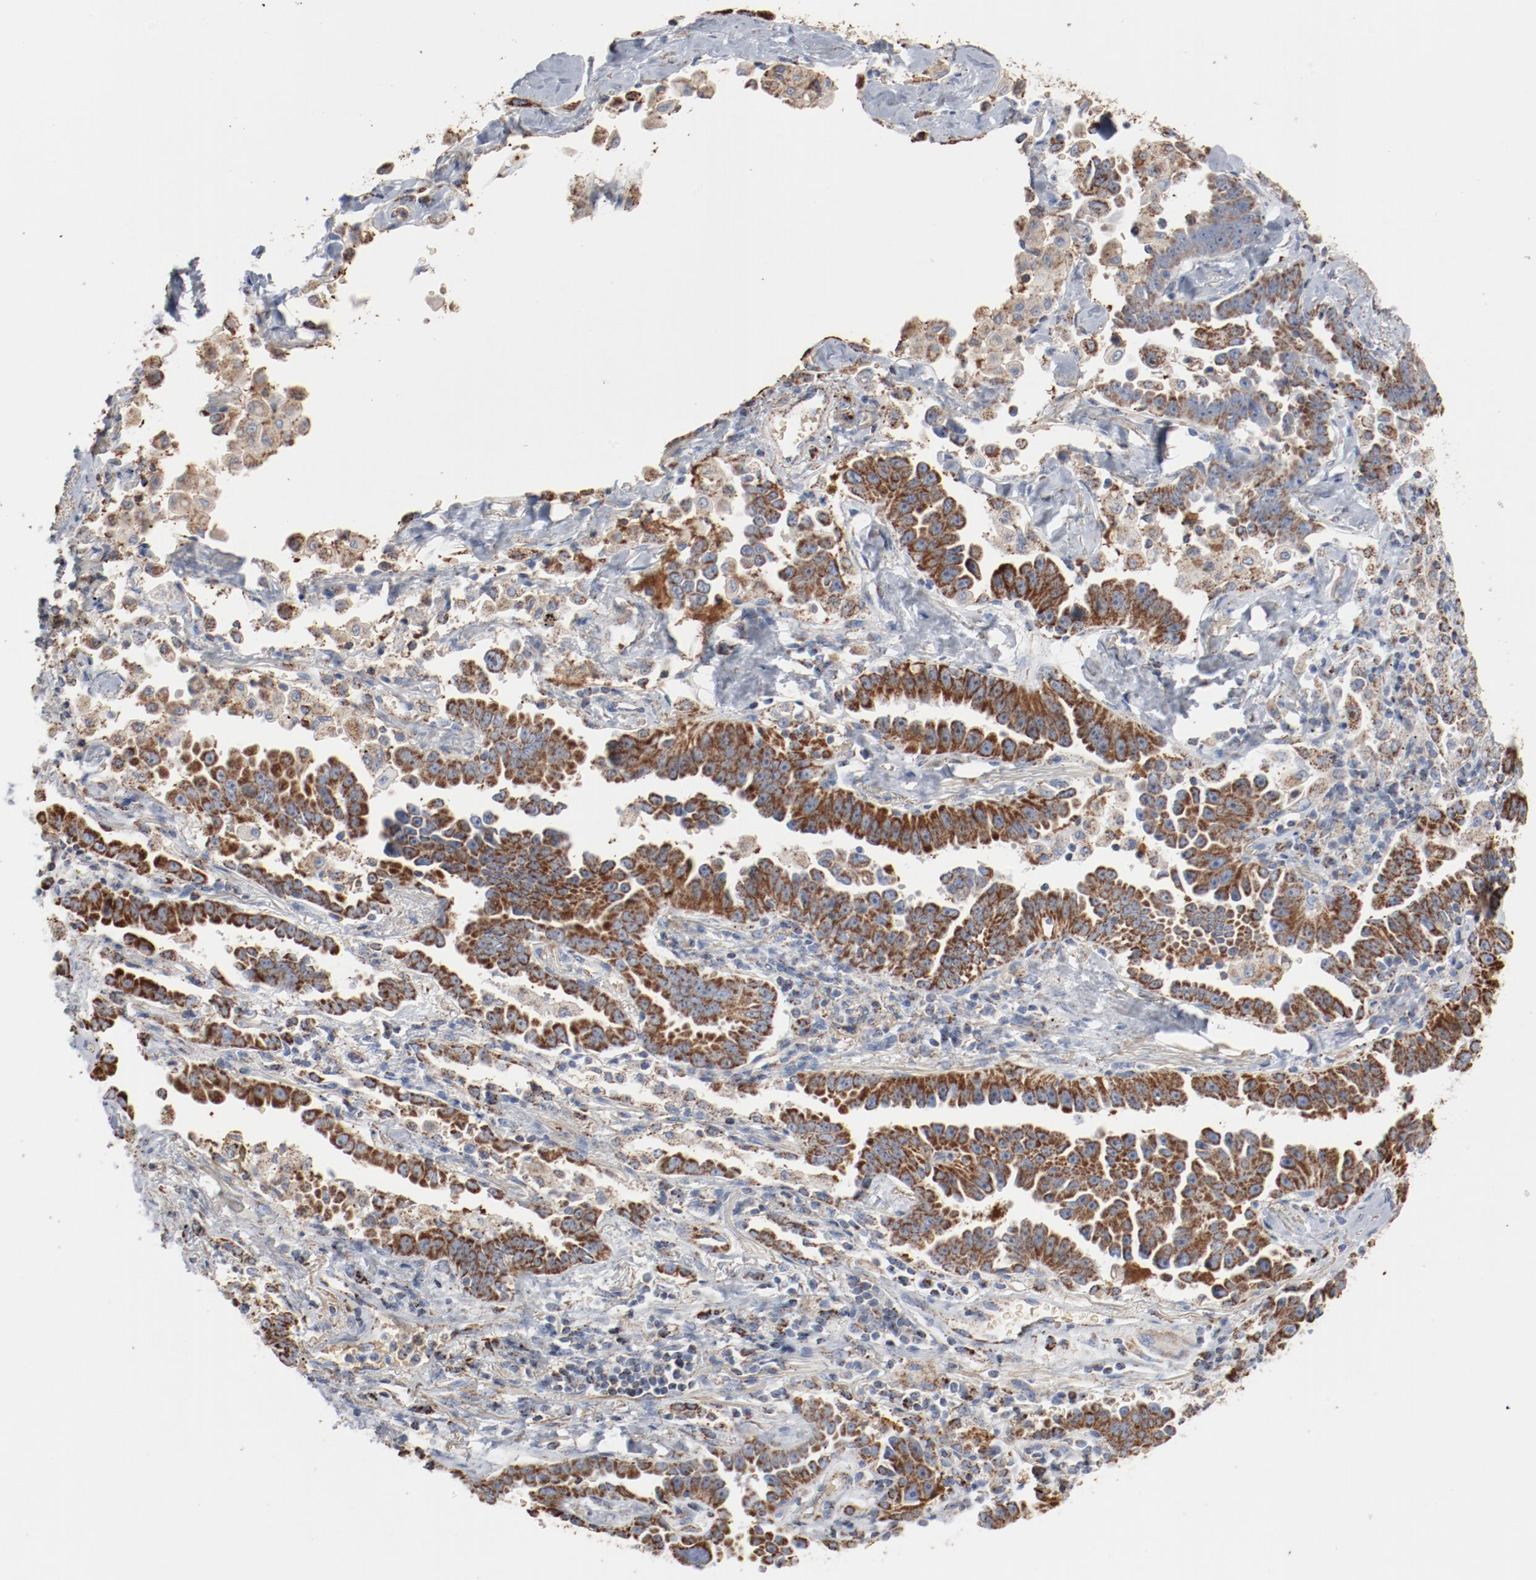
{"staining": {"intensity": "moderate", "quantity": ">75%", "location": "cytoplasmic/membranous"}, "tissue": "lung cancer", "cell_type": "Tumor cells", "image_type": "cancer", "snomed": [{"axis": "morphology", "description": "Adenocarcinoma, NOS"}, {"axis": "topography", "description": "Lung"}], "caption": "Moderate cytoplasmic/membranous protein staining is present in about >75% of tumor cells in lung cancer (adenocarcinoma).", "gene": "NDUFB8", "patient": {"sex": "female", "age": 64}}